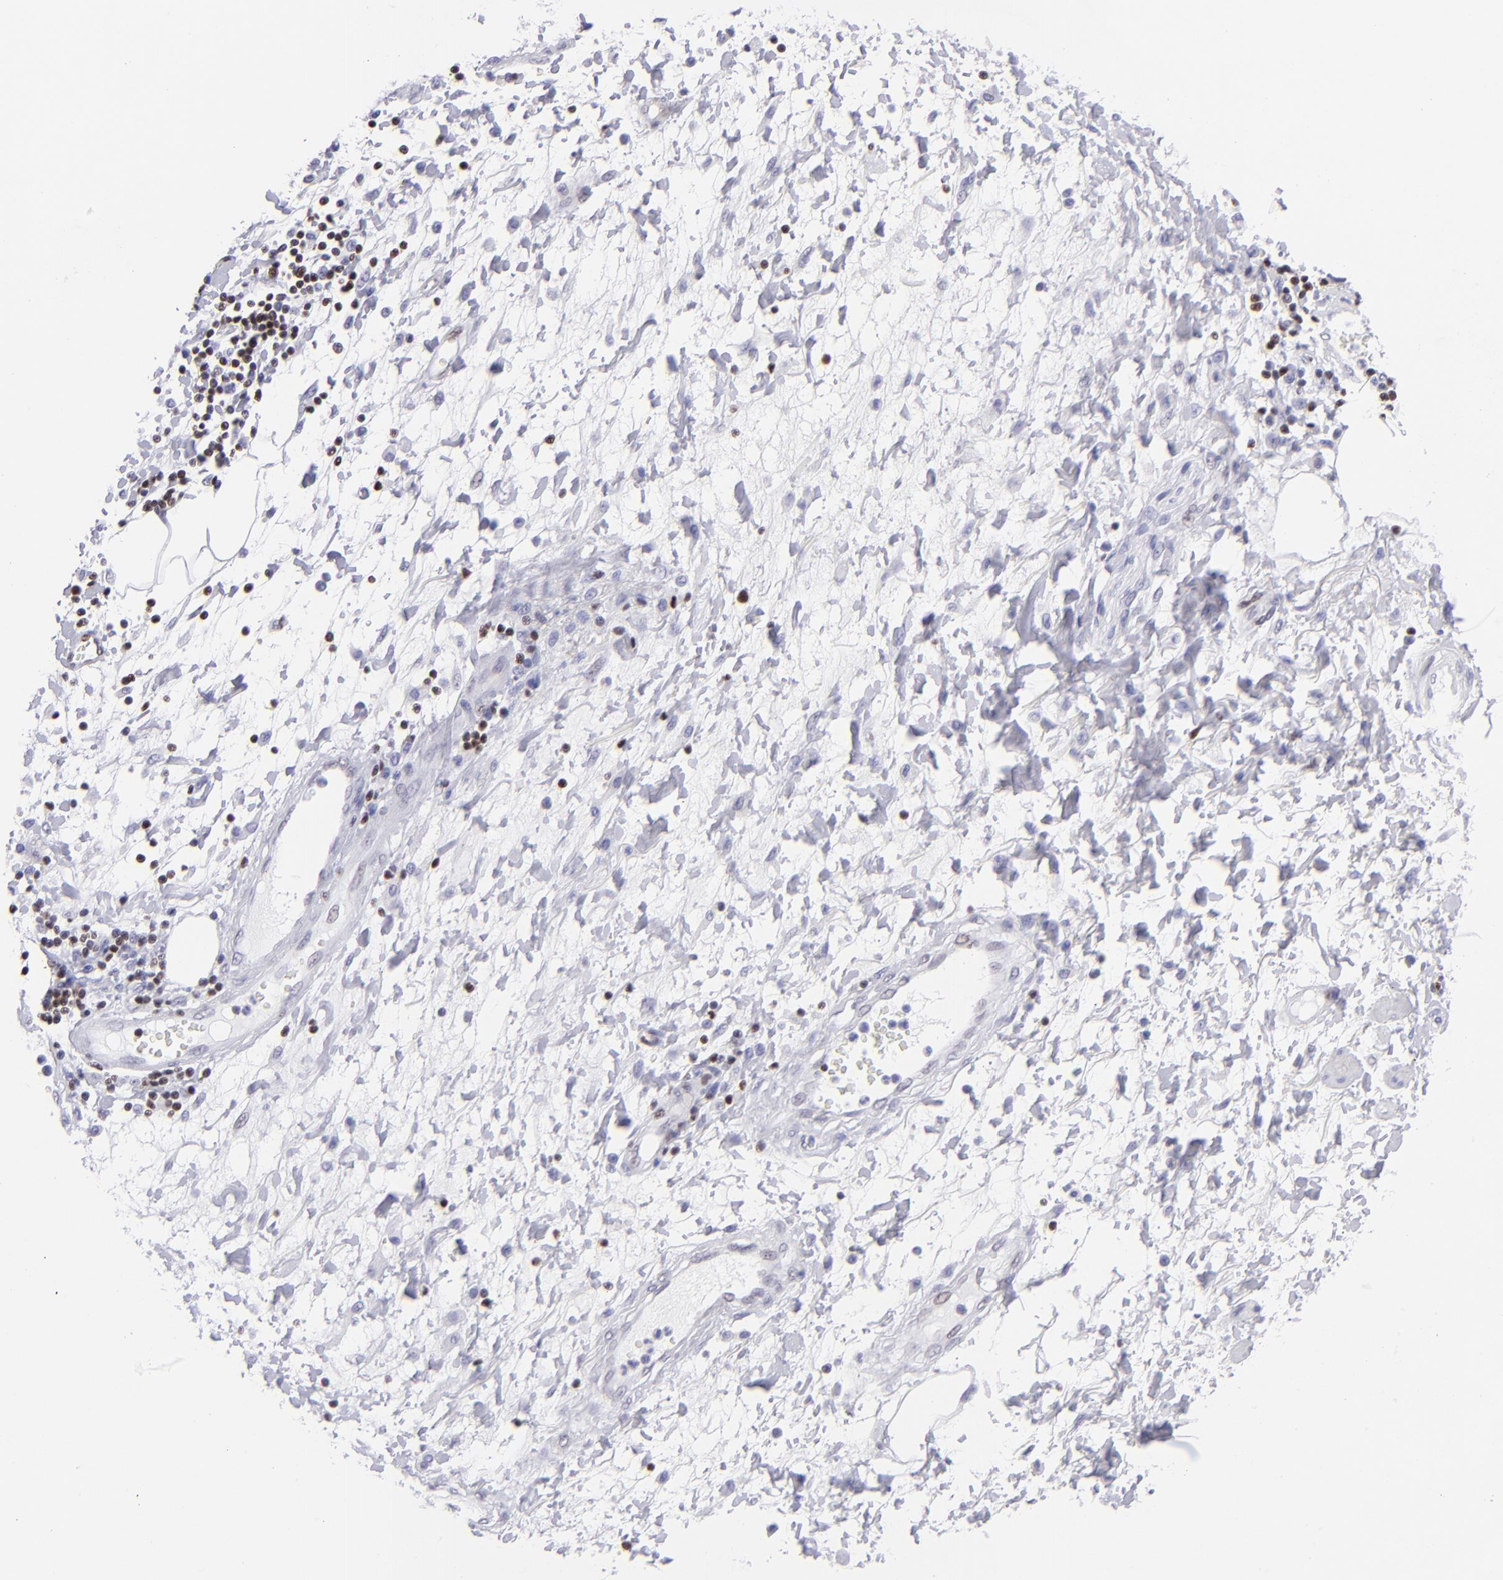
{"staining": {"intensity": "negative", "quantity": "none", "location": "none"}, "tissue": "stomach cancer", "cell_type": "Tumor cells", "image_type": "cancer", "snomed": [{"axis": "morphology", "description": "Adenocarcinoma, NOS"}, {"axis": "topography", "description": "Pancreas"}, {"axis": "topography", "description": "Stomach, upper"}], "caption": "Photomicrograph shows no protein positivity in tumor cells of stomach cancer tissue.", "gene": "ETS1", "patient": {"sex": "male", "age": 77}}